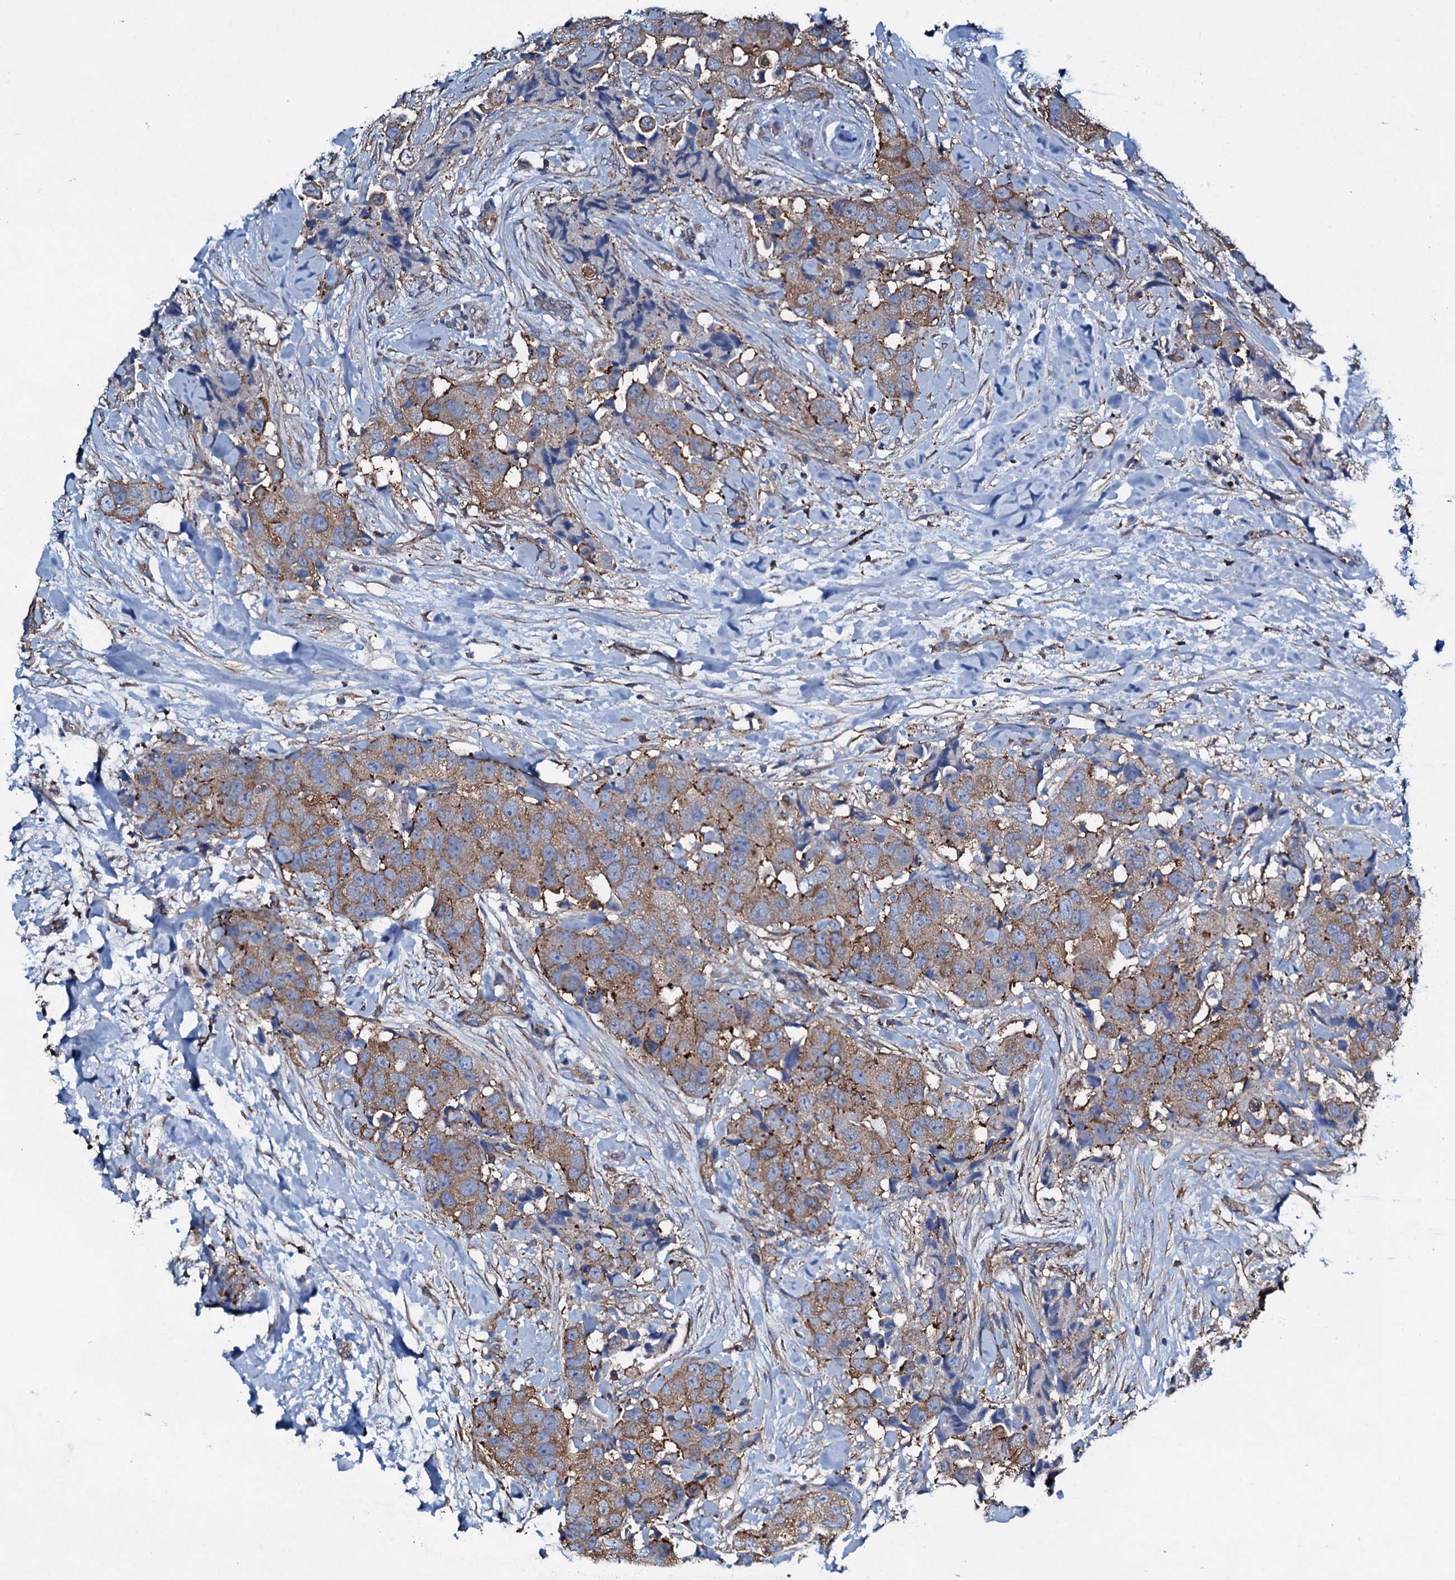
{"staining": {"intensity": "weak", "quantity": ">75%", "location": "cytoplasmic/membranous"}, "tissue": "breast cancer", "cell_type": "Tumor cells", "image_type": "cancer", "snomed": [{"axis": "morphology", "description": "Normal tissue, NOS"}, {"axis": "morphology", "description": "Duct carcinoma"}, {"axis": "topography", "description": "Breast"}], "caption": "IHC image of neoplastic tissue: breast intraductal carcinoma stained using IHC exhibits low levels of weak protein expression localized specifically in the cytoplasmic/membranous of tumor cells, appearing as a cytoplasmic/membranous brown color.", "gene": "MS4A4E", "patient": {"sex": "female", "age": 62}}